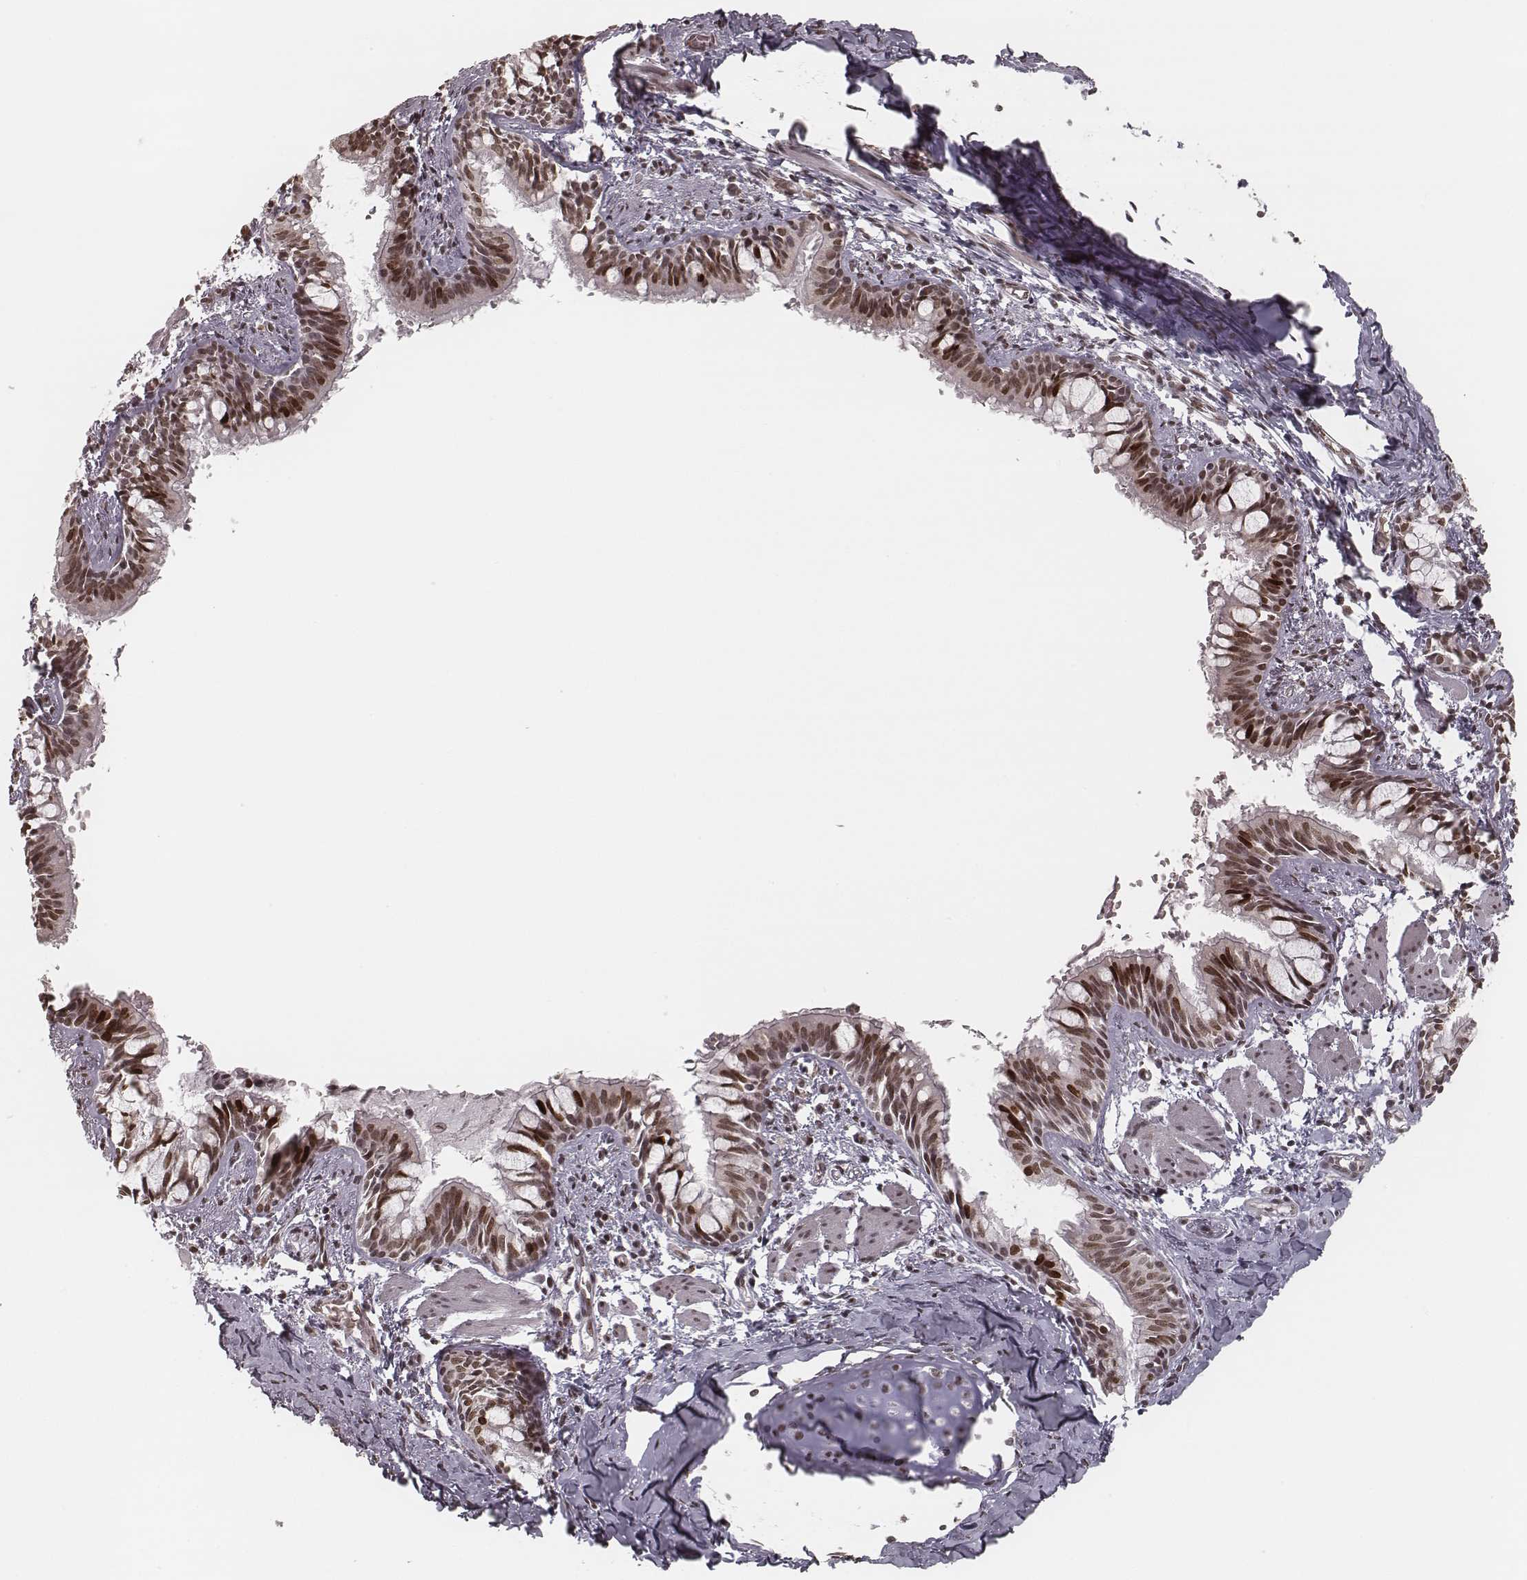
{"staining": {"intensity": "moderate", "quantity": ">75%", "location": "nuclear"}, "tissue": "bronchus", "cell_type": "Respiratory epithelial cells", "image_type": "normal", "snomed": [{"axis": "morphology", "description": "Normal tissue, NOS"}, {"axis": "topography", "description": "Bronchus"}], "caption": "Brown immunohistochemical staining in benign bronchus shows moderate nuclear positivity in about >75% of respiratory epithelial cells. Using DAB (3,3'-diaminobenzidine) (brown) and hematoxylin (blue) stains, captured at high magnification using brightfield microscopy.", "gene": "HMGA2", "patient": {"sex": "male", "age": 1}}